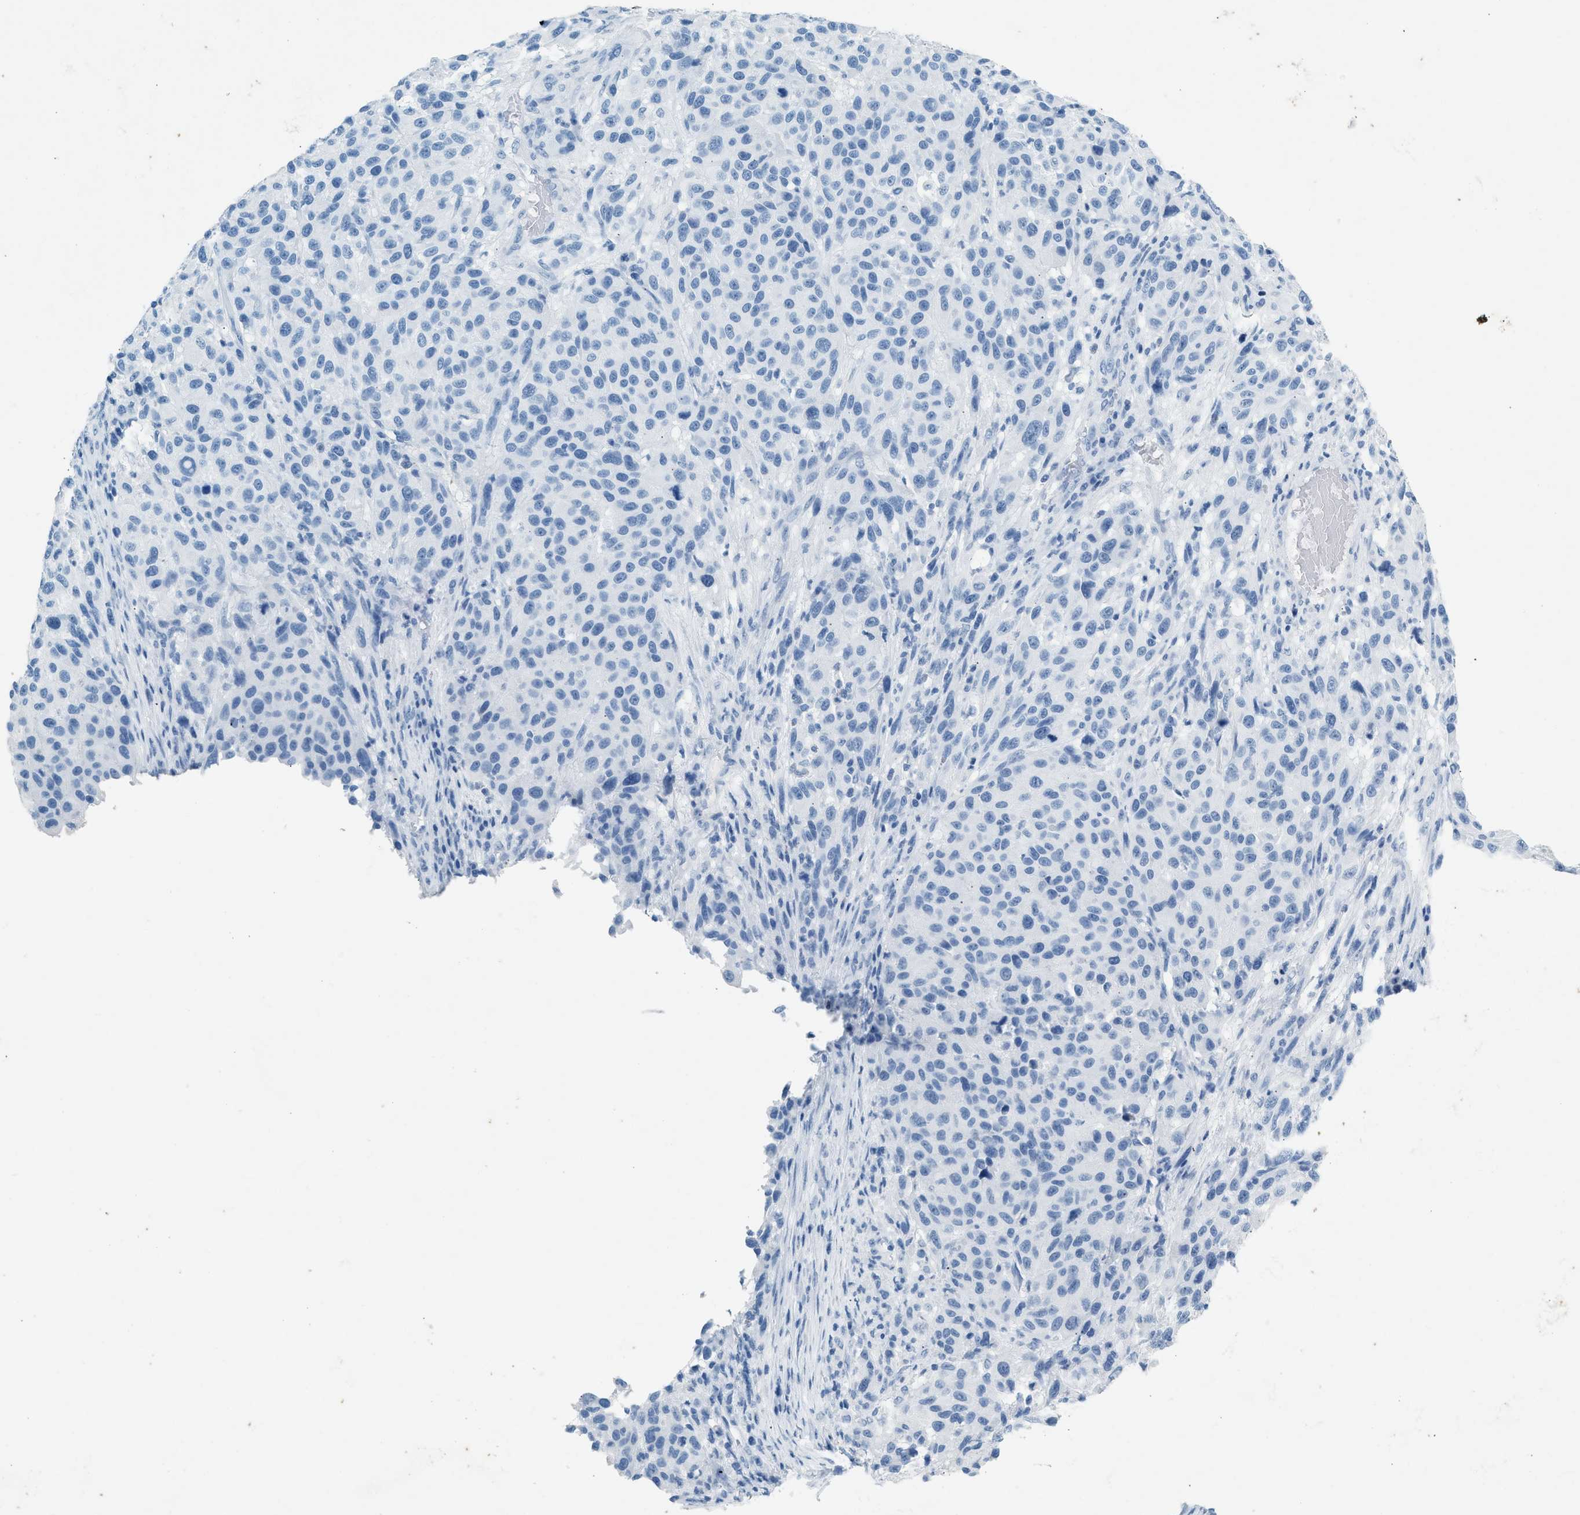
{"staining": {"intensity": "negative", "quantity": "none", "location": "none"}, "tissue": "melanoma", "cell_type": "Tumor cells", "image_type": "cancer", "snomed": [{"axis": "morphology", "description": "Malignant melanoma, Metastatic site"}, {"axis": "topography", "description": "Lymph node"}], "caption": "Protein analysis of melanoma shows no significant positivity in tumor cells.", "gene": "HHATL", "patient": {"sex": "male", "age": 61}}